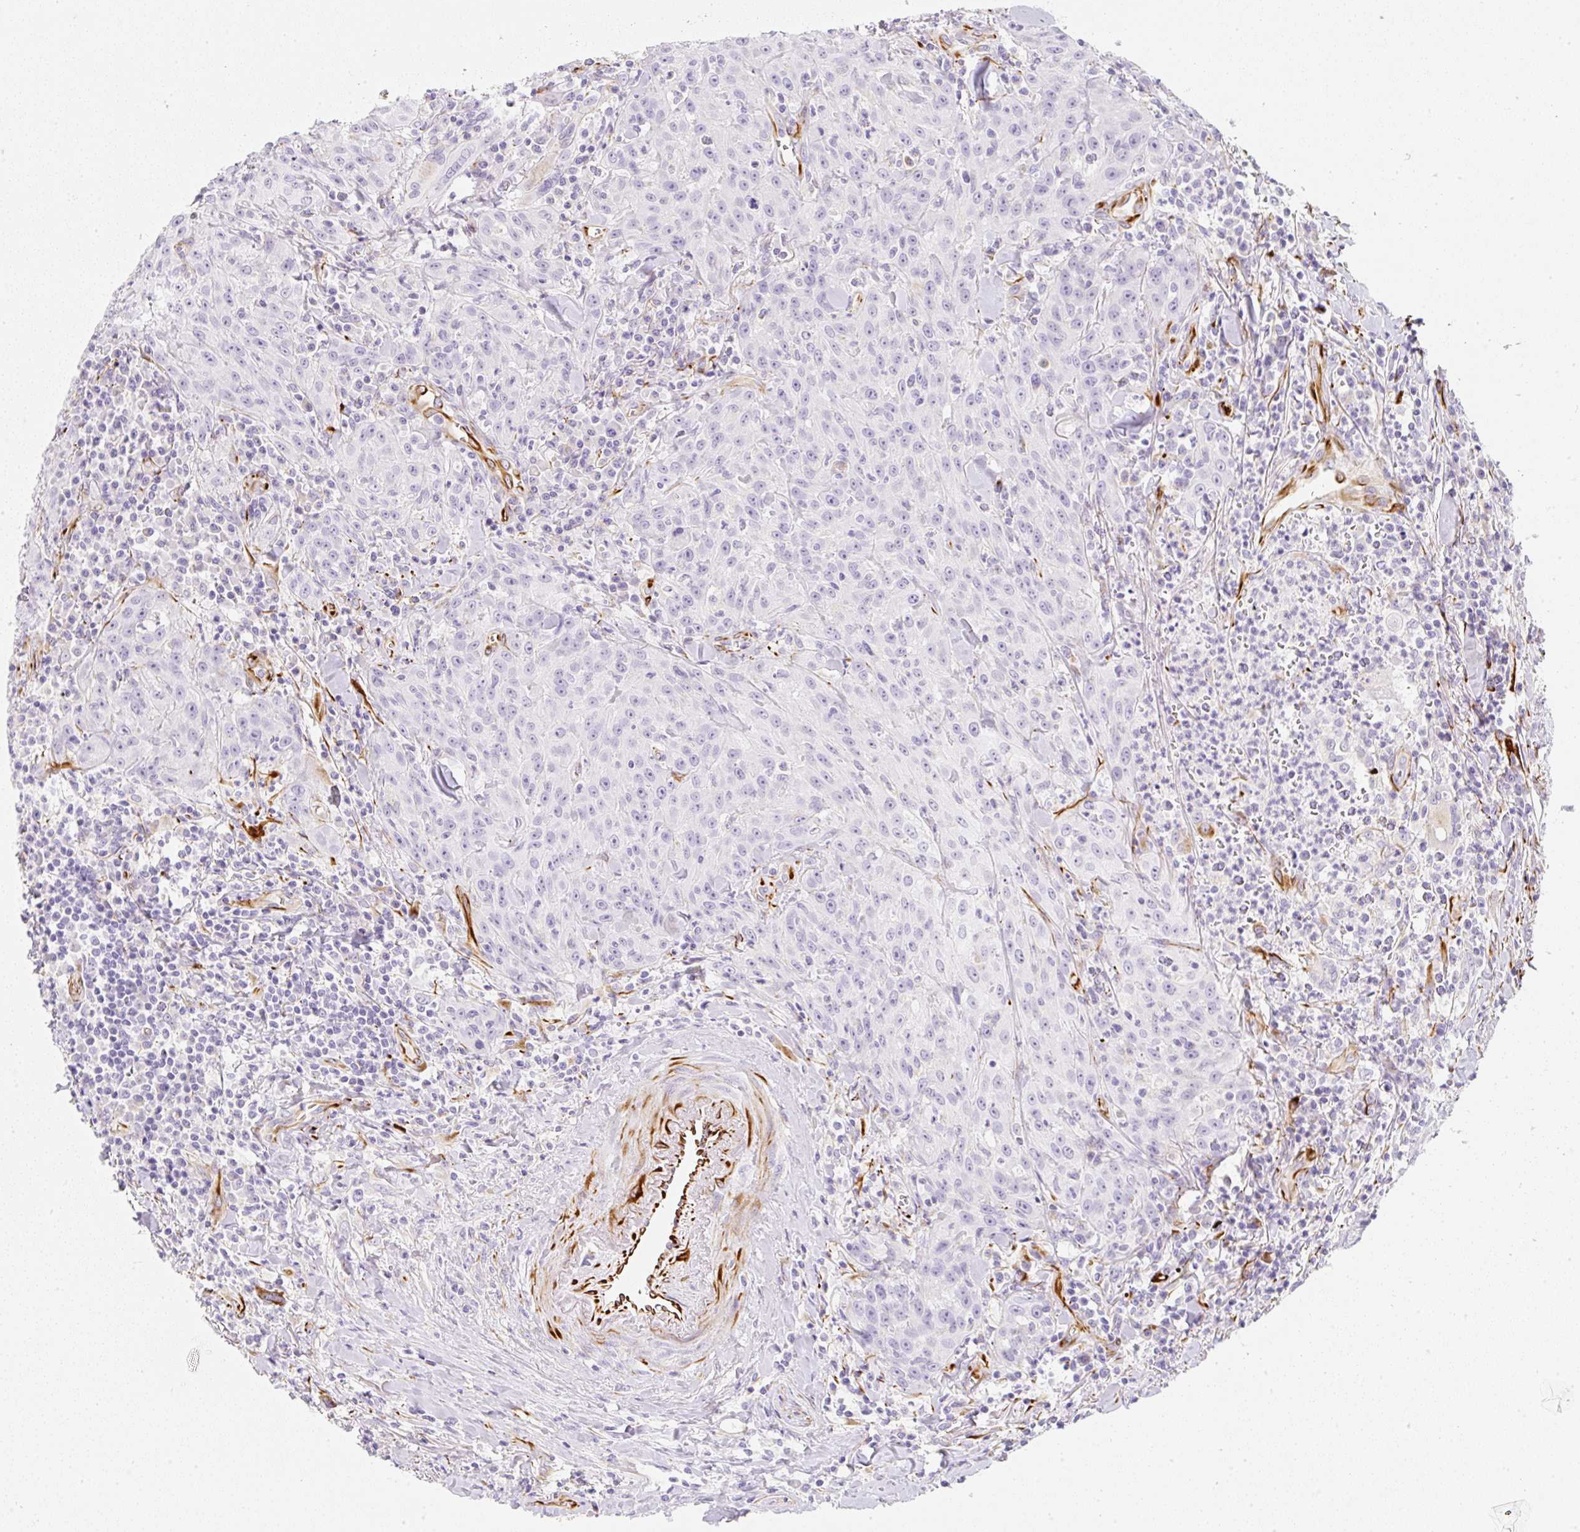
{"staining": {"intensity": "negative", "quantity": "none", "location": "none"}, "tissue": "head and neck cancer", "cell_type": "Tumor cells", "image_type": "cancer", "snomed": [{"axis": "morphology", "description": "Normal tissue, NOS"}, {"axis": "morphology", "description": "Squamous cell carcinoma, NOS"}, {"axis": "topography", "description": "Oral tissue"}, {"axis": "topography", "description": "Head-Neck"}], "caption": "The IHC micrograph has no significant expression in tumor cells of head and neck cancer tissue.", "gene": "ZNF689", "patient": {"sex": "female", "age": 70}}